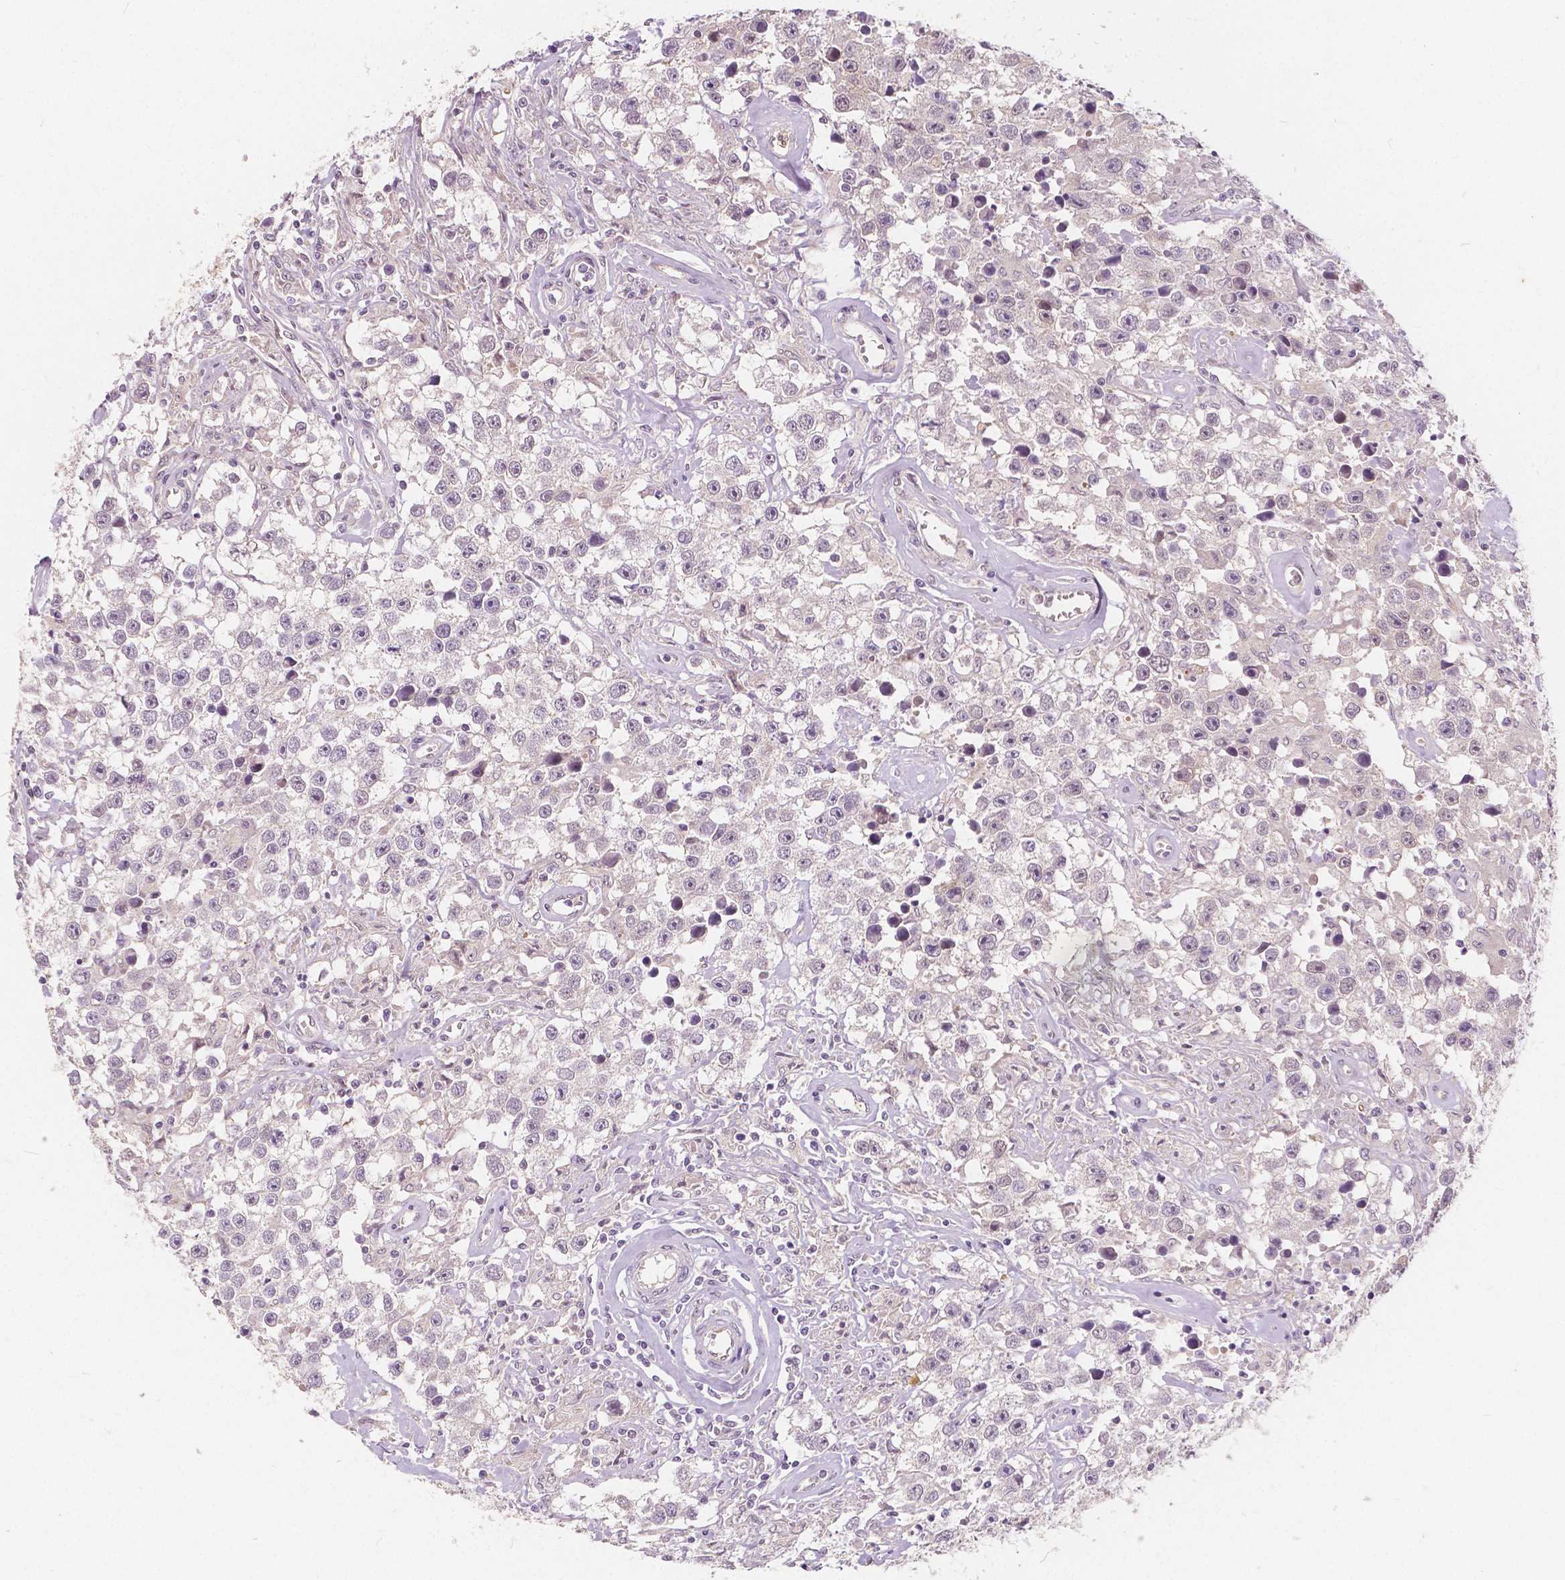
{"staining": {"intensity": "negative", "quantity": "none", "location": "none"}, "tissue": "testis cancer", "cell_type": "Tumor cells", "image_type": "cancer", "snomed": [{"axis": "morphology", "description": "Seminoma, NOS"}, {"axis": "topography", "description": "Testis"}], "caption": "Seminoma (testis) was stained to show a protein in brown. There is no significant positivity in tumor cells.", "gene": "NAPRT", "patient": {"sex": "male", "age": 43}}